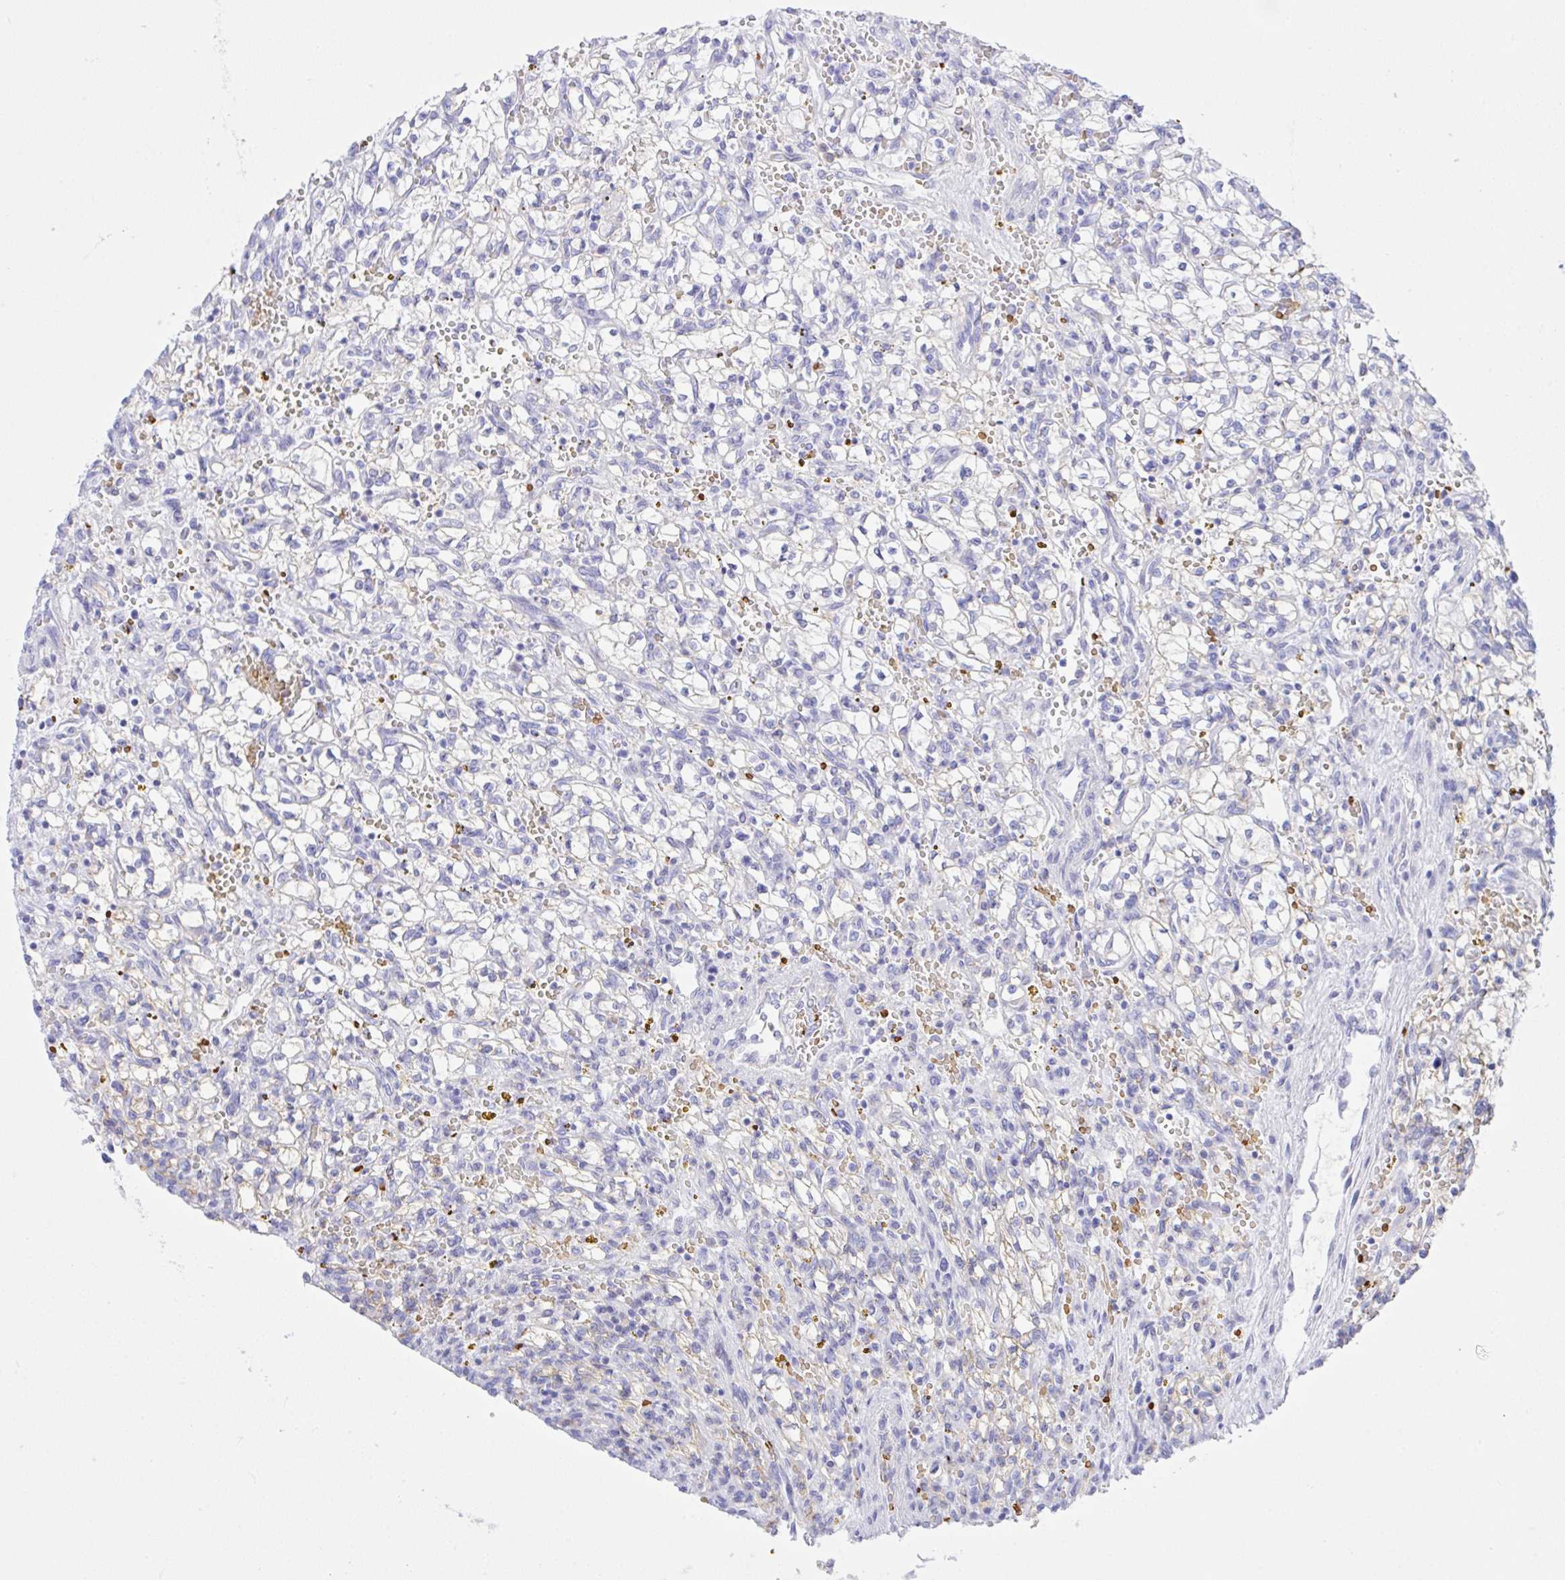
{"staining": {"intensity": "negative", "quantity": "none", "location": "none"}, "tissue": "renal cancer", "cell_type": "Tumor cells", "image_type": "cancer", "snomed": [{"axis": "morphology", "description": "Adenocarcinoma, NOS"}, {"axis": "topography", "description": "Kidney"}], "caption": "Renal adenocarcinoma was stained to show a protein in brown. There is no significant expression in tumor cells. Brightfield microscopy of immunohistochemistry (IHC) stained with DAB (3,3'-diaminobenzidine) (brown) and hematoxylin (blue), captured at high magnification.", "gene": "ZNF221", "patient": {"sex": "female", "age": 64}}